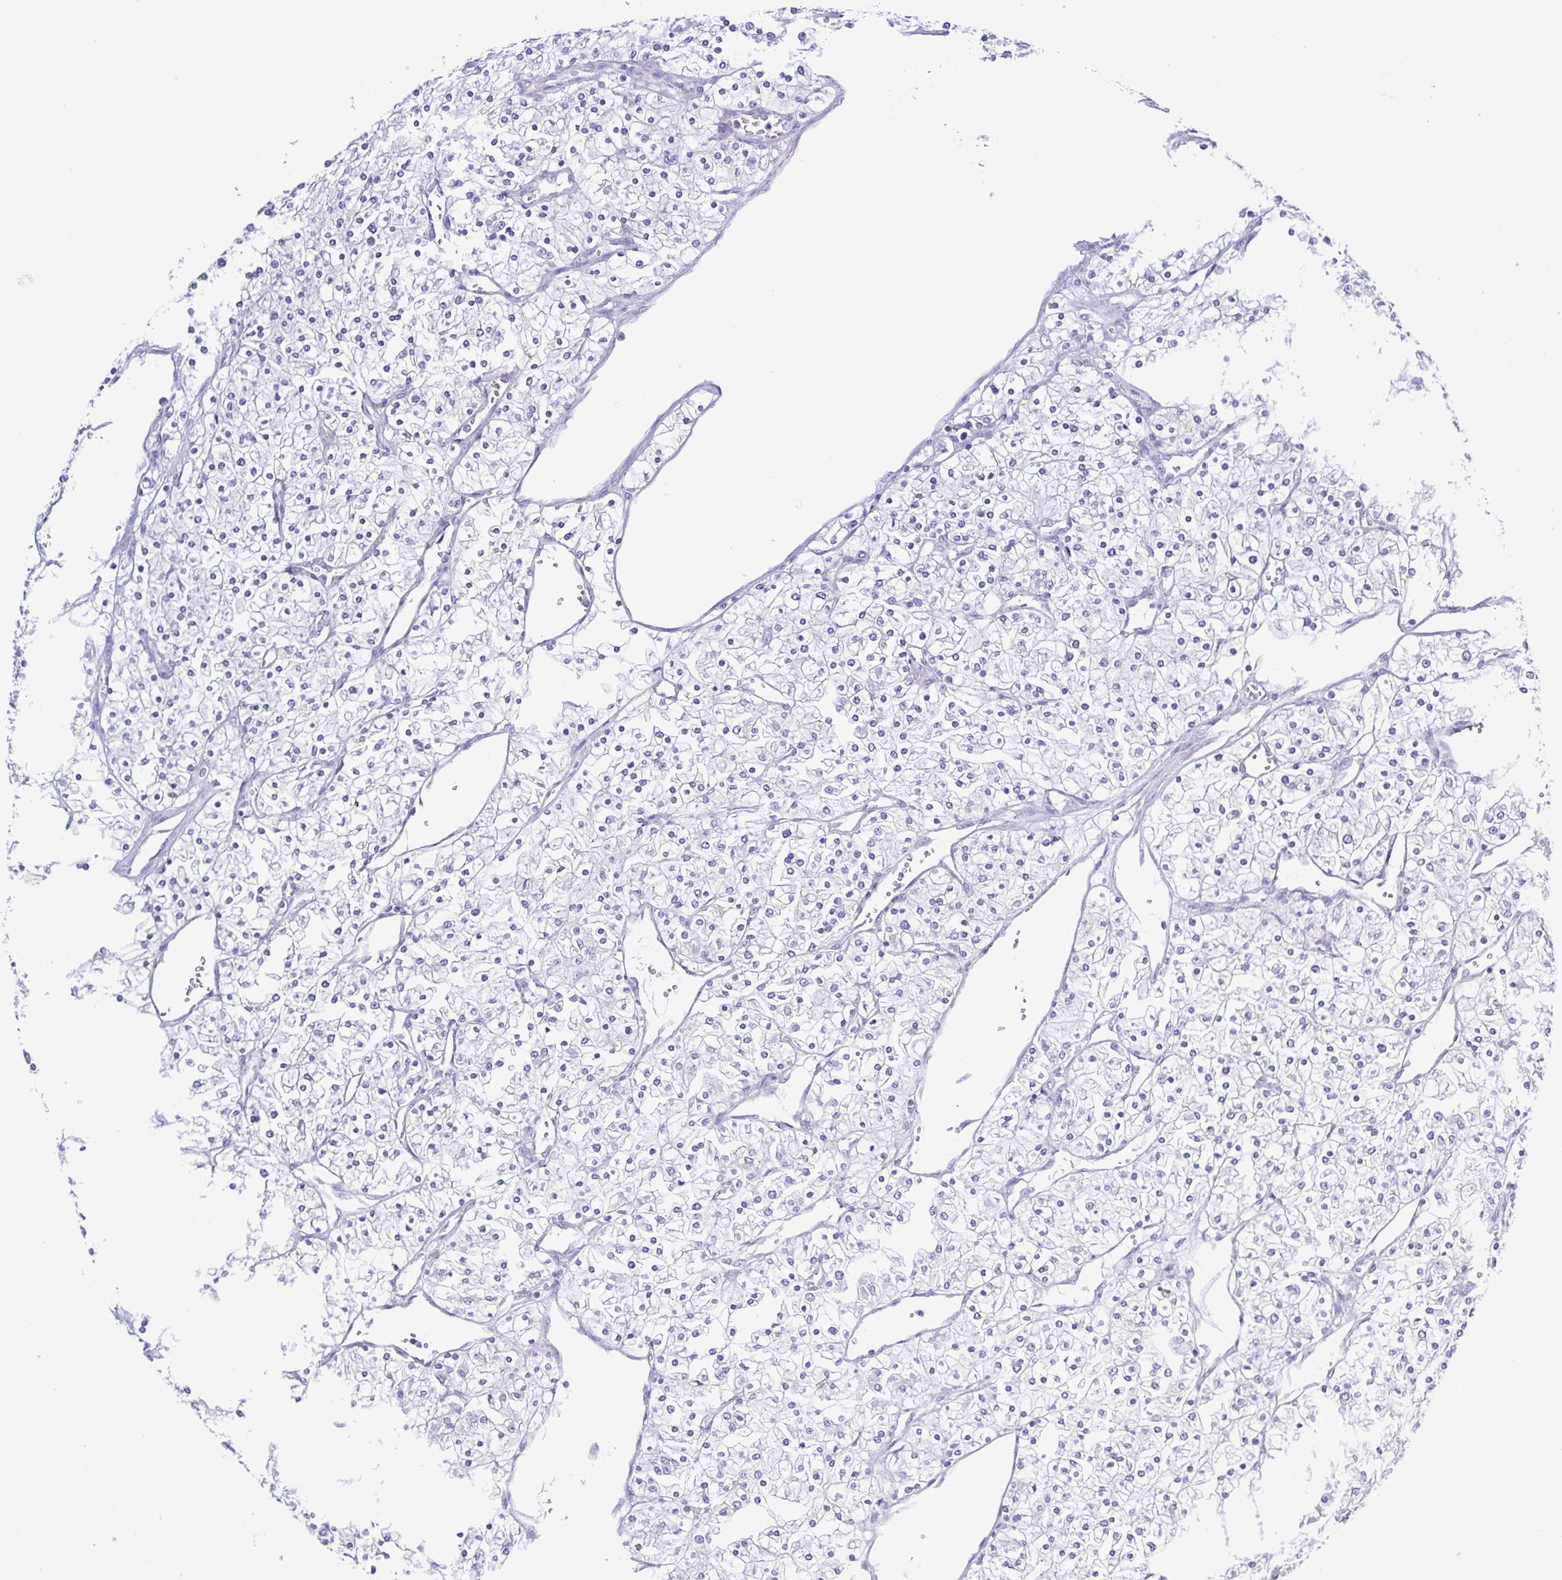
{"staining": {"intensity": "negative", "quantity": "none", "location": "none"}, "tissue": "renal cancer", "cell_type": "Tumor cells", "image_type": "cancer", "snomed": [{"axis": "morphology", "description": "Adenocarcinoma, NOS"}, {"axis": "topography", "description": "Kidney"}], "caption": "Immunohistochemistry histopathology image of renal cancer (adenocarcinoma) stained for a protein (brown), which reveals no positivity in tumor cells.", "gene": "GABBR2", "patient": {"sex": "male", "age": 80}}